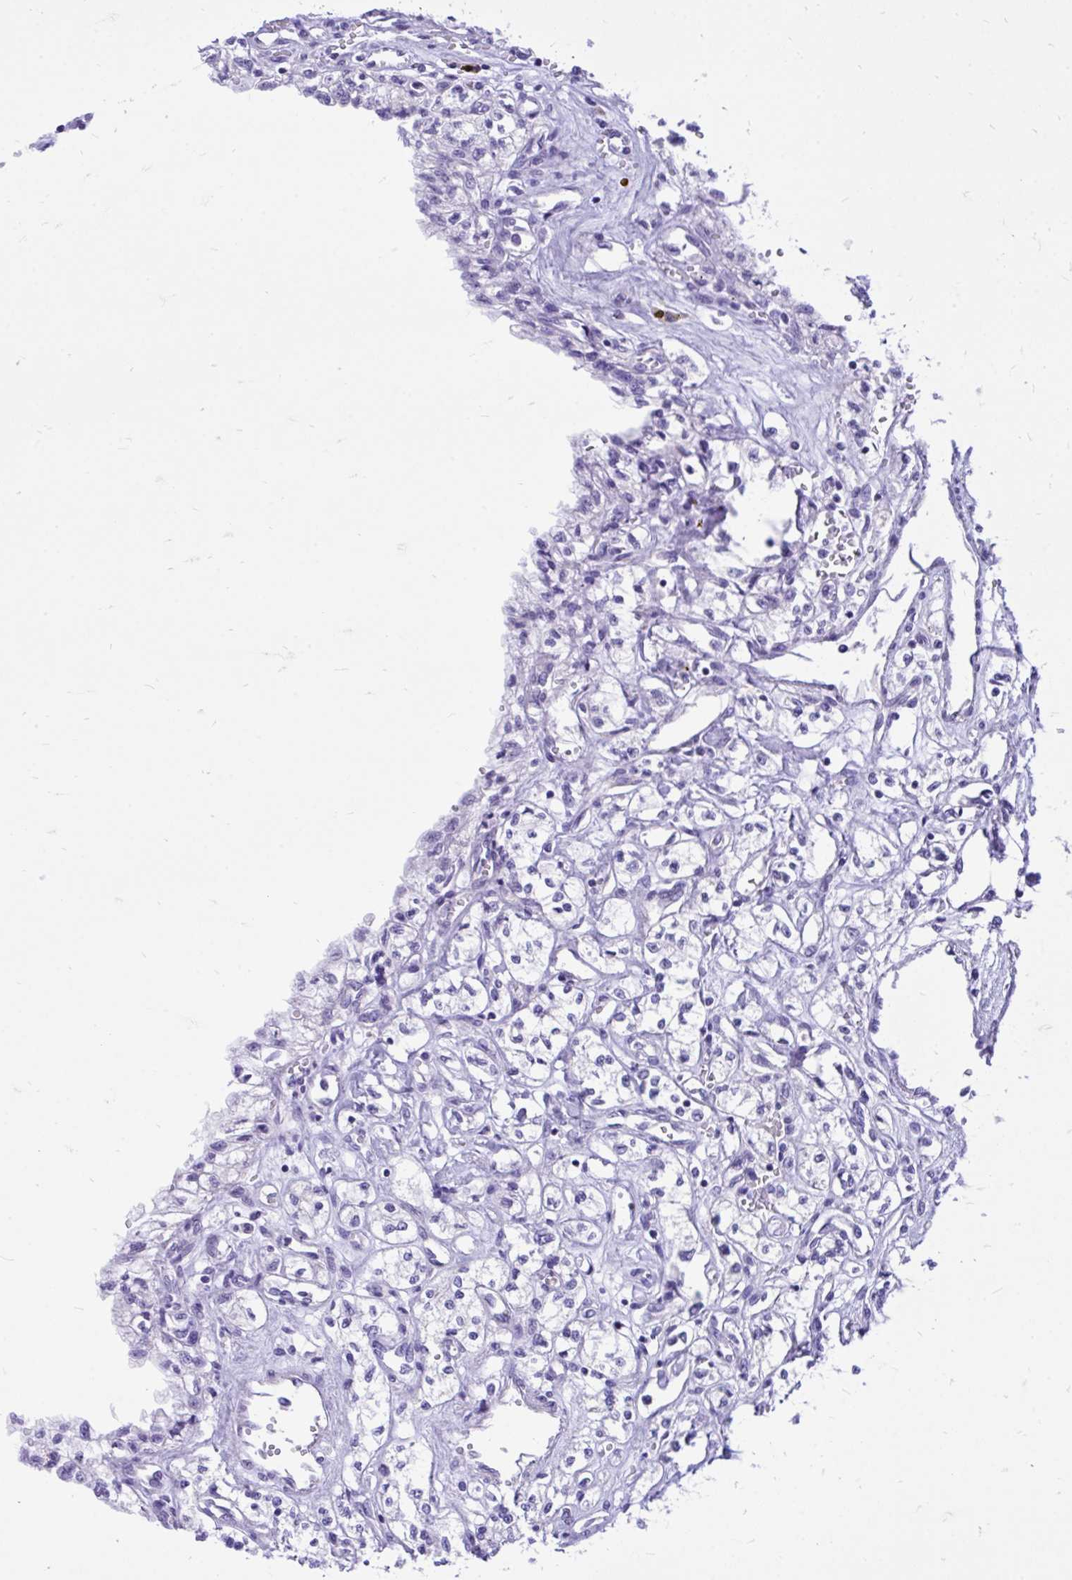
{"staining": {"intensity": "negative", "quantity": "none", "location": "none"}, "tissue": "renal cancer", "cell_type": "Tumor cells", "image_type": "cancer", "snomed": [{"axis": "morphology", "description": "Adenocarcinoma, NOS"}, {"axis": "topography", "description": "Kidney"}], "caption": "IHC photomicrograph of neoplastic tissue: renal cancer stained with DAB (3,3'-diaminobenzidine) reveals no significant protein staining in tumor cells. (DAB (3,3'-diaminobenzidine) IHC visualized using brightfield microscopy, high magnification).", "gene": "MON1A", "patient": {"sex": "male", "age": 56}}